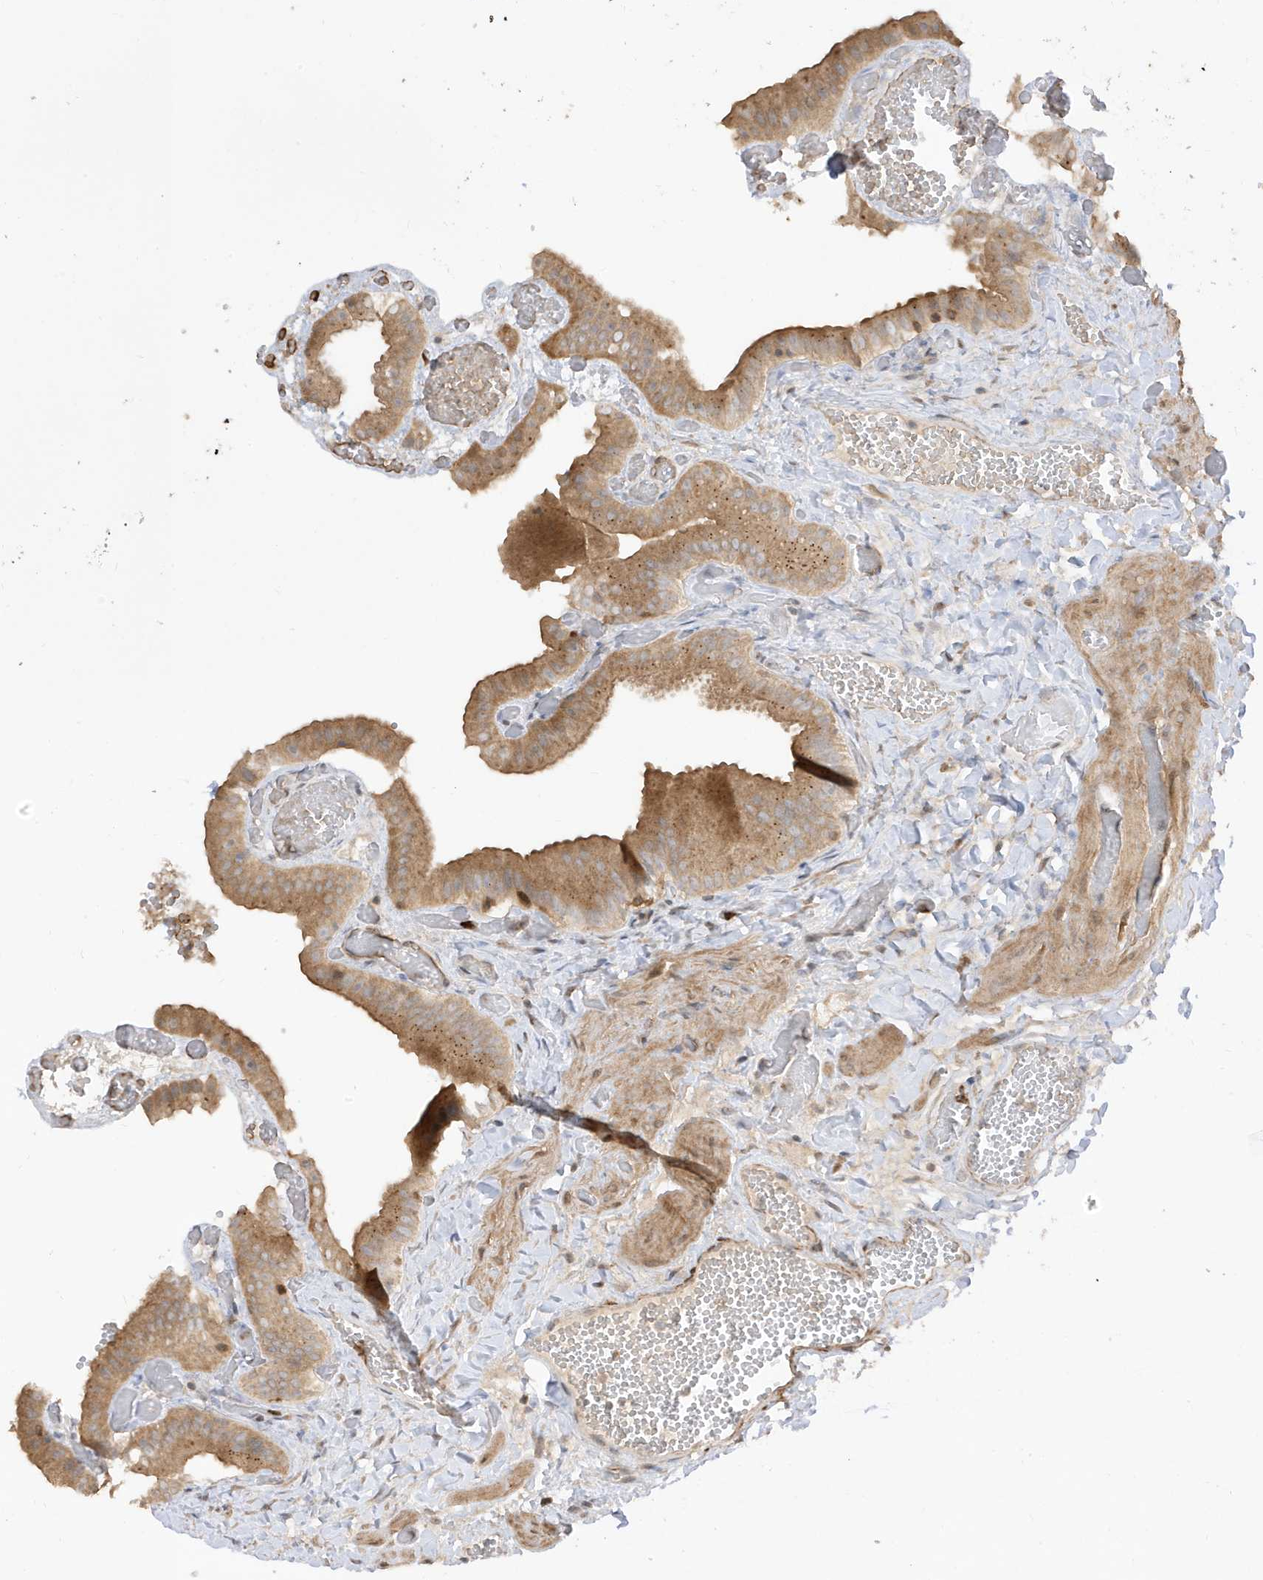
{"staining": {"intensity": "moderate", "quantity": ">75%", "location": "cytoplasmic/membranous"}, "tissue": "gallbladder", "cell_type": "Glandular cells", "image_type": "normal", "snomed": [{"axis": "morphology", "description": "Normal tissue, NOS"}, {"axis": "topography", "description": "Gallbladder"}], "caption": "Gallbladder stained with immunohistochemistry displays moderate cytoplasmic/membranous expression in about >75% of glandular cells.", "gene": "TAB3", "patient": {"sex": "female", "age": 64}}